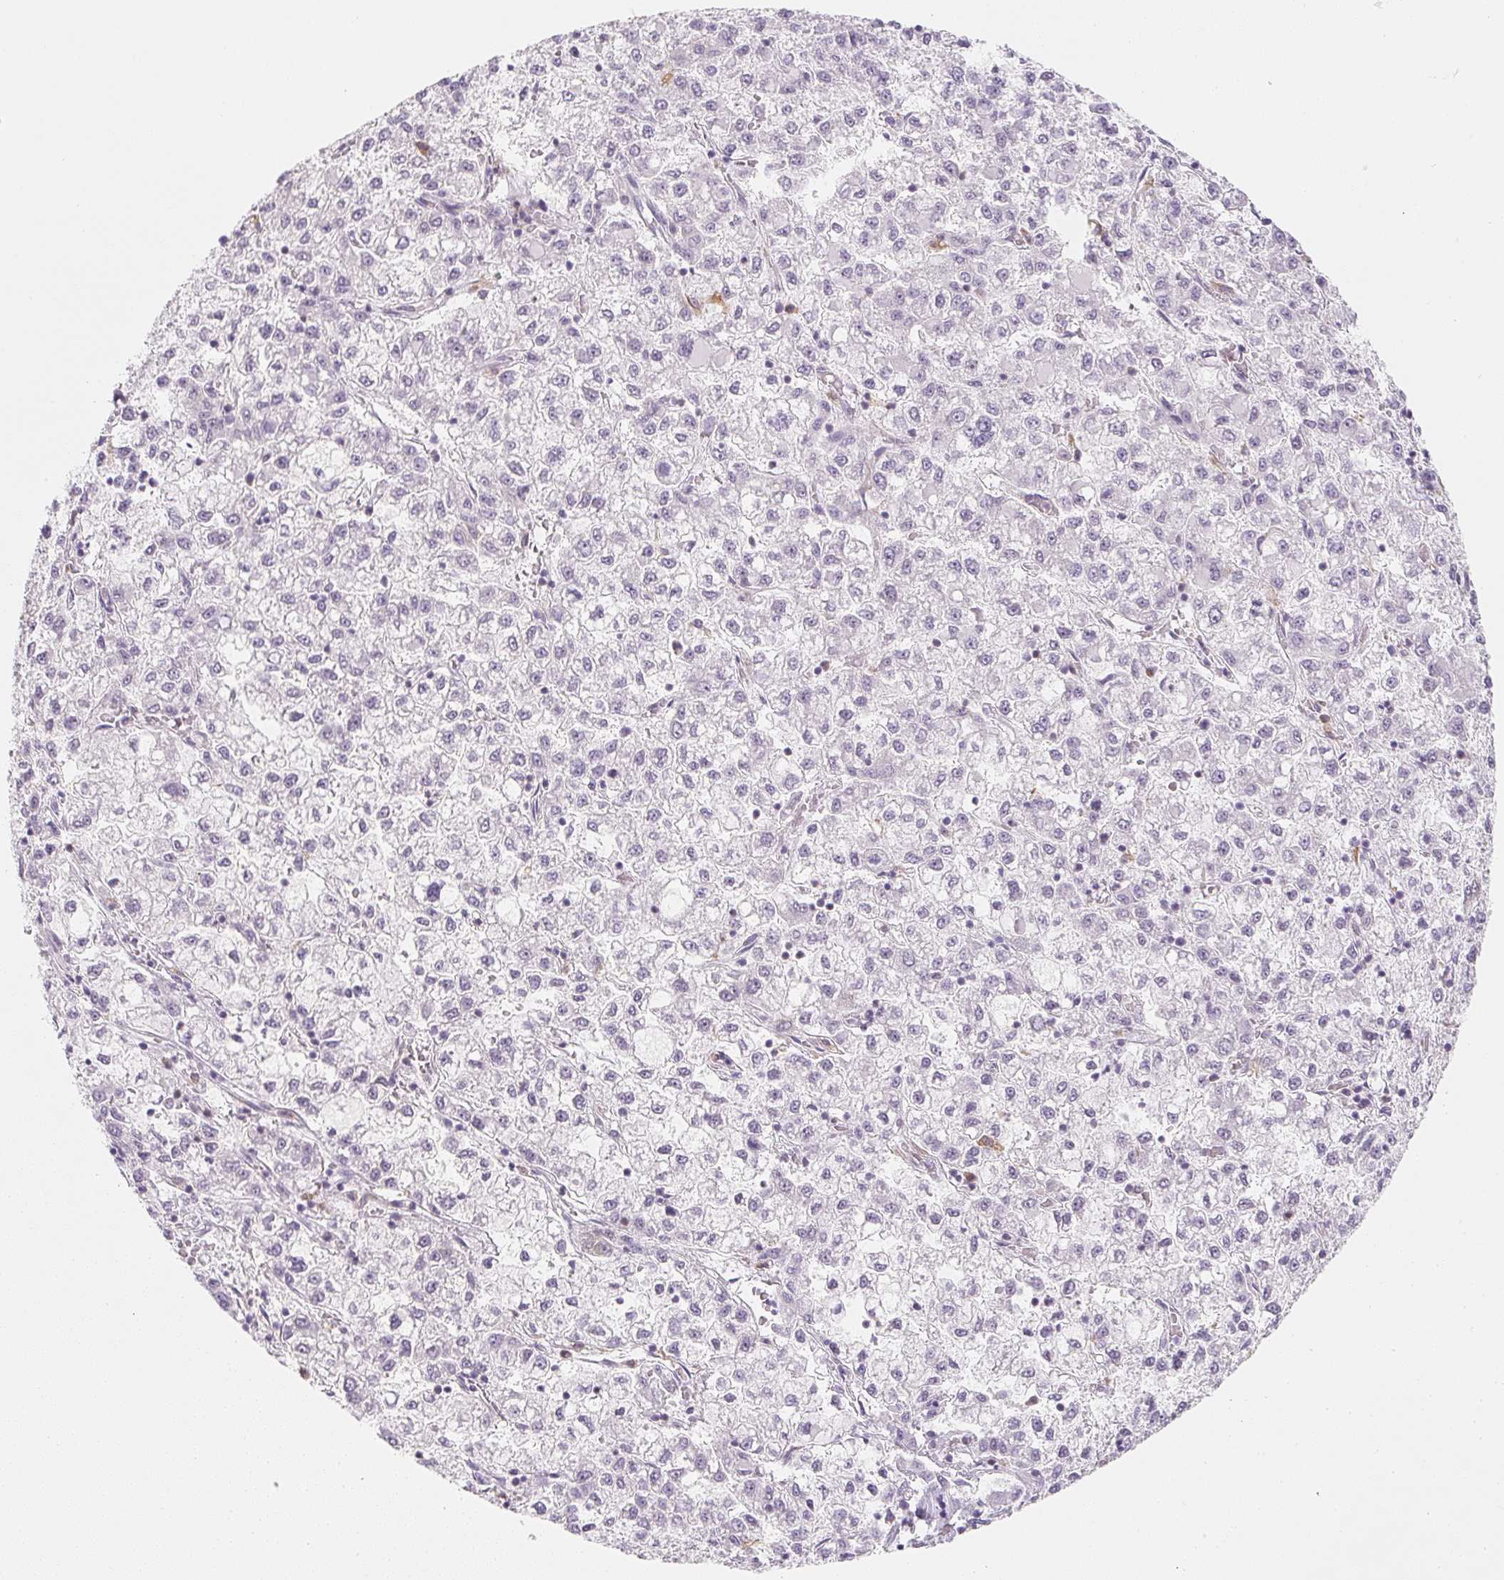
{"staining": {"intensity": "negative", "quantity": "none", "location": "none"}, "tissue": "liver cancer", "cell_type": "Tumor cells", "image_type": "cancer", "snomed": [{"axis": "morphology", "description": "Carcinoma, Hepatocellular, NOS"}, {"axis": "topography", "description": "Liver"}], "caption": "This is a histopathology image of immunohistochemistry staining of liver hepatocellular carcinoma, which shows no positivity in tumor cells. (Brightfield microscopy of DAB (3,3'-diaminobenzidine) immunohistochemistry at high magnification).", "gene": "SOAT1", "patient": {"sex": "male", "age": 40}}